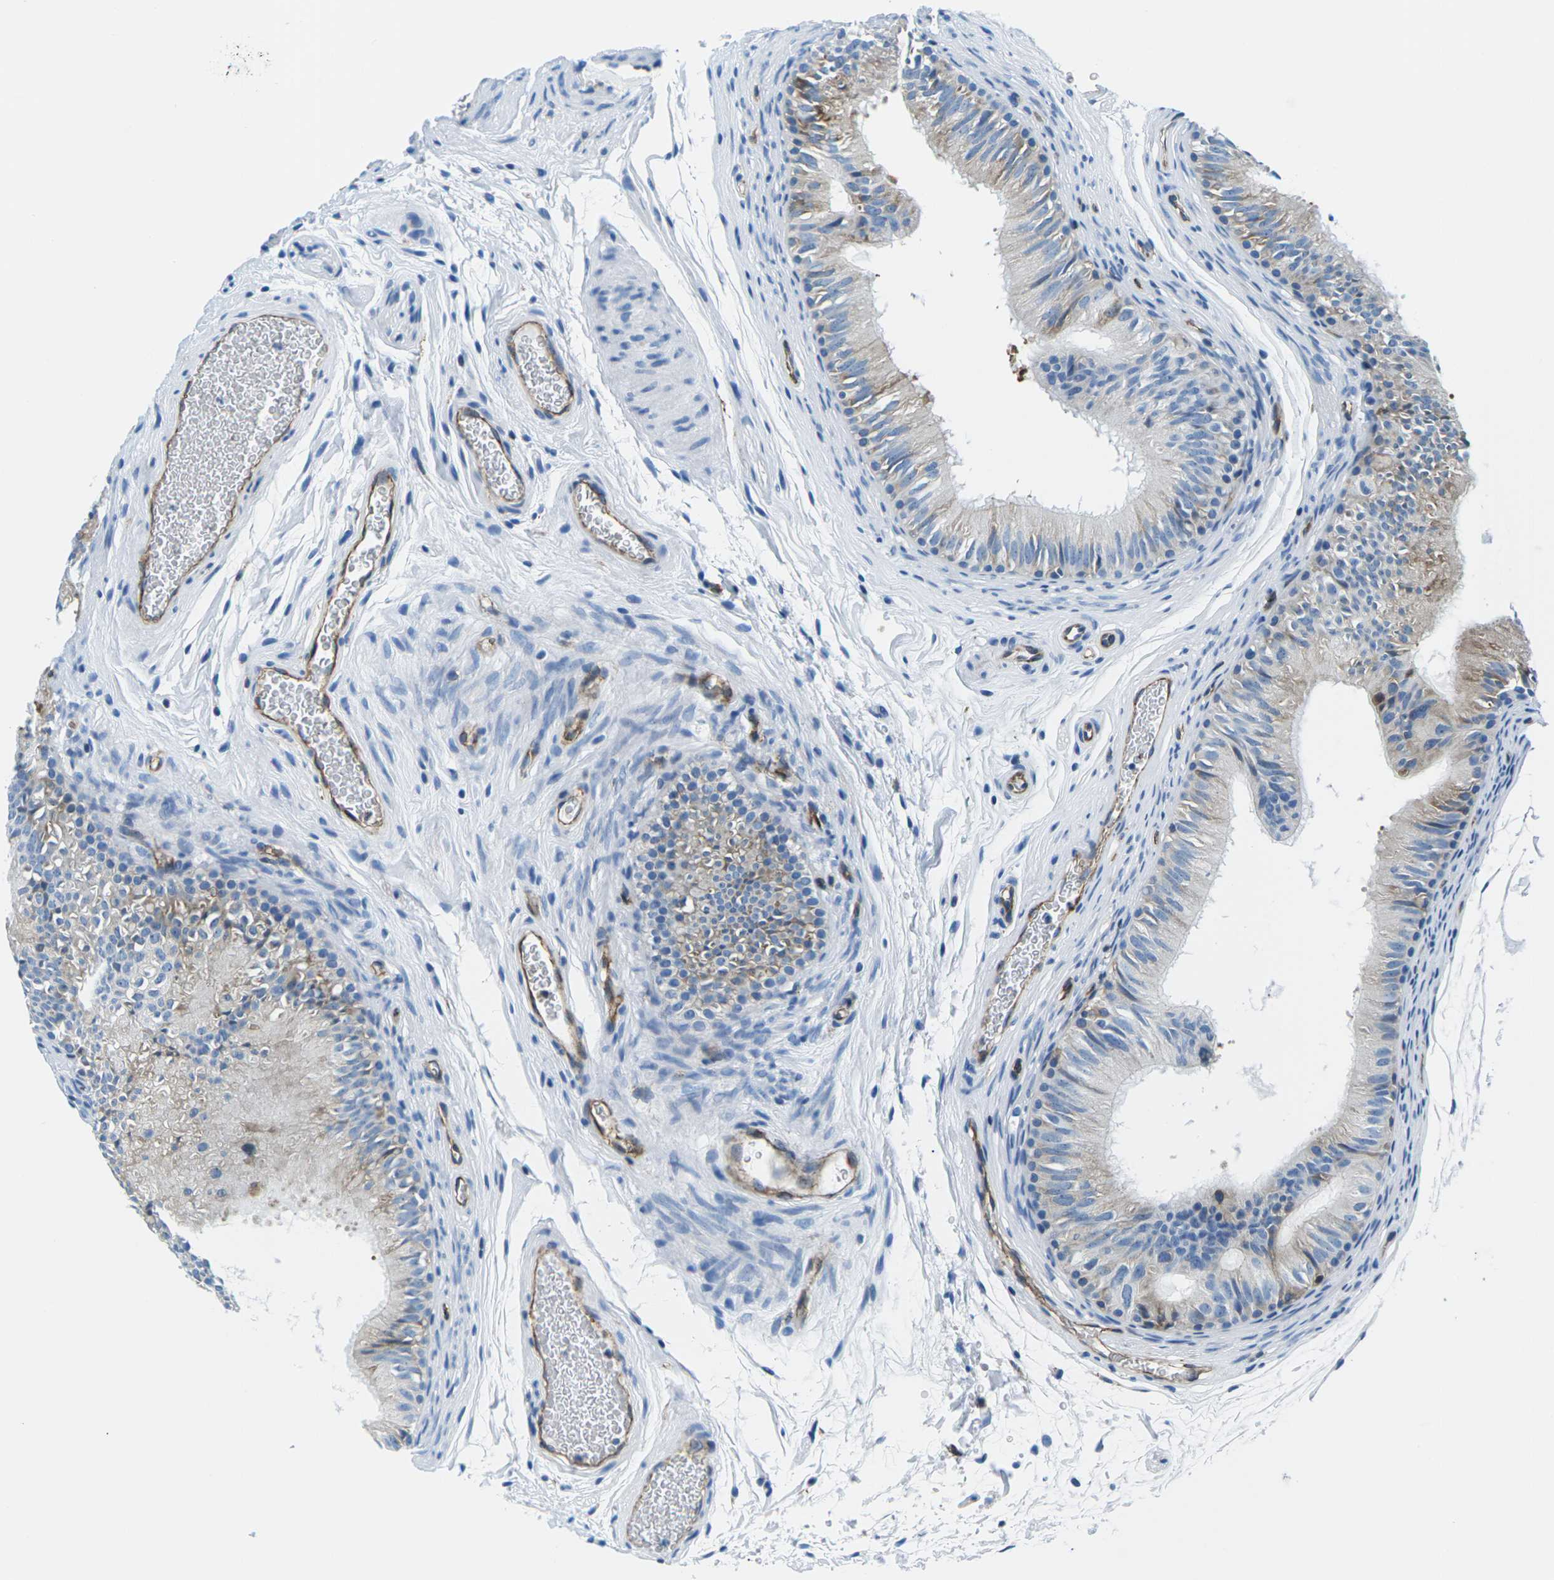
{"staining": {"intensity": "weak", "quantity": "25%-75%", "location": "cytoplasmic/membranous"}, "tissue": "epididymis", "cell_type": "Glandular cells", "image_type": "normal", "snomed": [{"axis": "morphology", "description": "Normal tissue, NOS"}, {"axis": "topography", "description": "Epididymis"}], "caption": "Glandular cells demonstrate low levels of weak cytoplasmic/membranous positivity in about 25%-75% of cells in normal epididymis.", "gene": "SOCS4", "patient": {"sex": "male", "age": 36}}